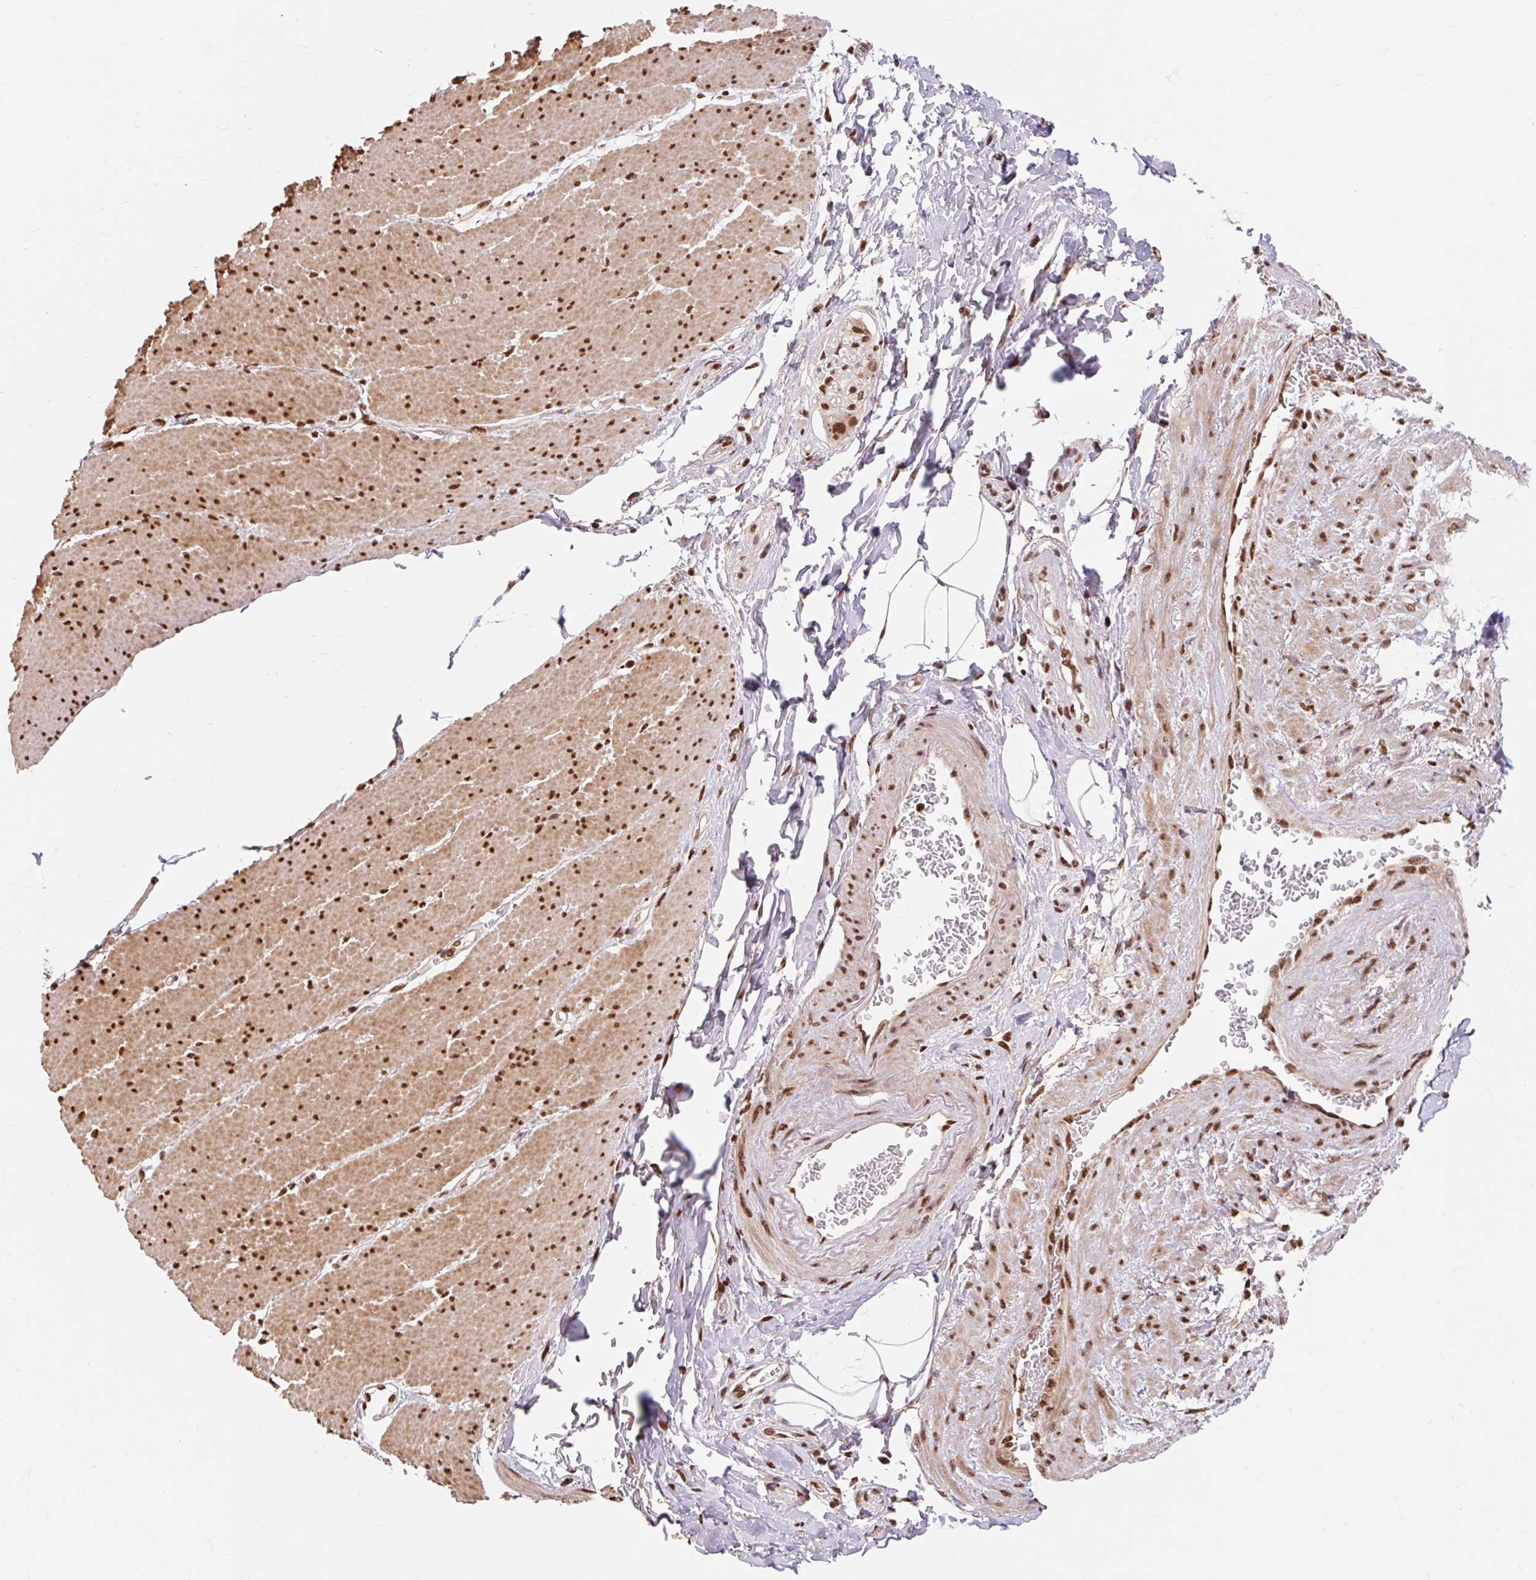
{"staining": {"intensity": "strong", "quantity": ">75%", "location": "cytoplasmic/membranous,nuclear"}, "tissue": "smooth muscle", "cell_type": "Smooth muscle cells", "image_type": "normal", "snomed": [{"axis": "morphology", "description": "Normal tissue, NOS"}, {"axis": "topography", "description": "Smooth muscle"}, {"axis": "topography", "description": "Rectum"}], "caption": "DAB immunohistochemical staining of benign smooth muscle demonstrates strong cytoplasmic/membranous,nuclear protein positivity in approximately >75% of smooth muscle cells.", "gene": "BICRA", "patient": {"sex": "male", "age": 53}}